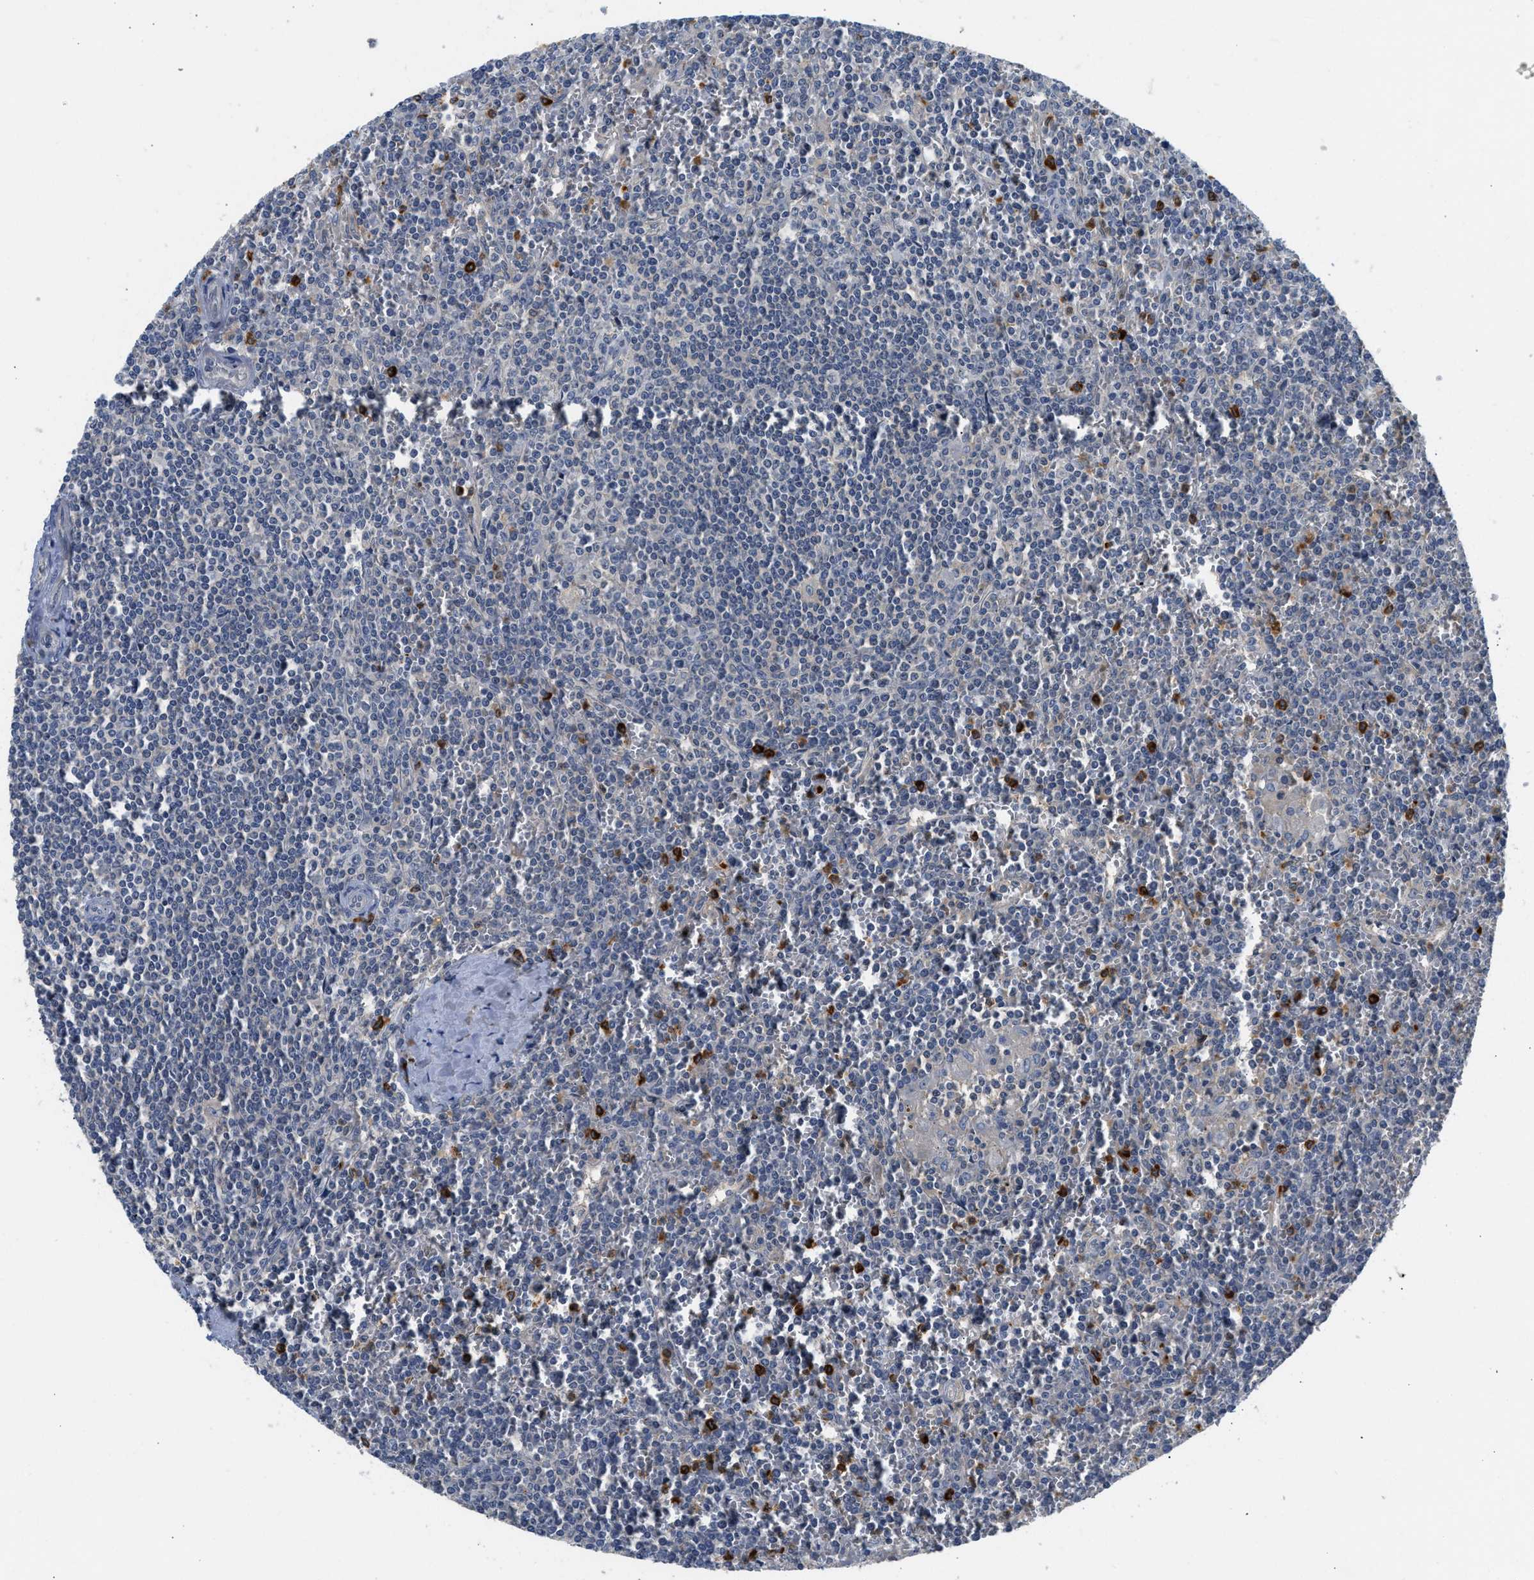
{"staining": {"intensity": "negative", "quantity": "none", "location": "none"}, "tissue": "lymphoma", "cell_type": "Tumor cells", "image_type": "cancer", "snomed": [{"axis": "morphology", "description": "Malignant lymphoma, non-Hodgkin's type, Low grade"}, {"axis": "topography", "description": "Spleen"}], "caption": "Image shows no significant protein expression in tumor cells of low-grade malignant lymphoma, non-Hodgkin's type.", "gene": "RHBDF2", "patient": {"sex": "female", "age": 19}}